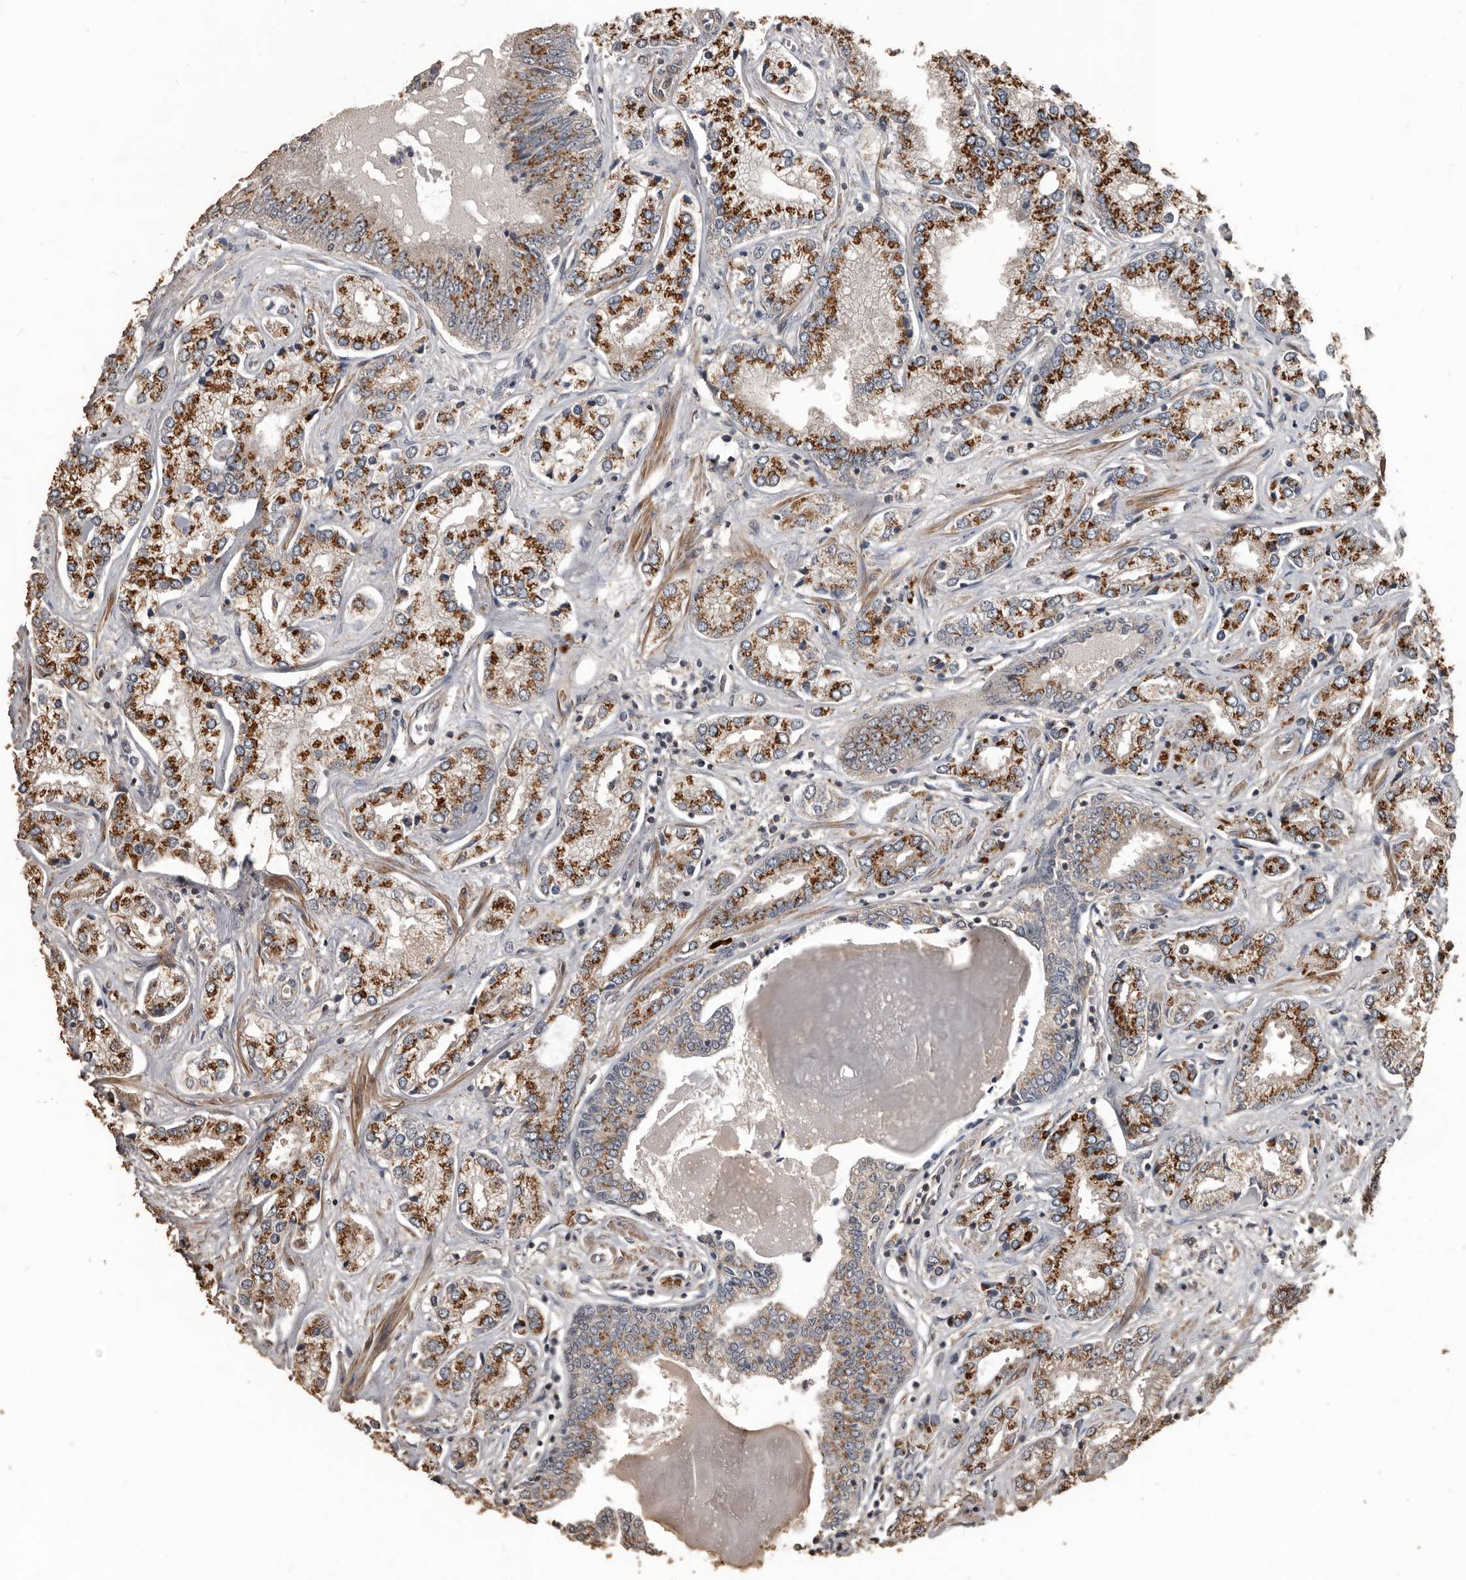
{"staining": {"intensity": "strong", "quantity": ">75%", "location": "cytoplasmic/membranous"}, "tissue": "prostate cancer", "cell_type": "Tumor cells", "image_type": "cancer", "snomed": [{"axis": "morphology", "description": "Adenocarcinoma, High grade"}, {"axis": "topography", "description": "Prostate"}], "caption": "A micrograph of human adenocarcinoma (high-grade) (prostate) stained for a protein displays strong cytoplasmic/membranous brown staining in tumor cells. The protein of interest is stained brown, and the nuclei are stained in blue (DAB IHC with brightfield microscopy, high magnification).", "gene": "BAMBI", "patient": {"sex": "male", "age": 66}}